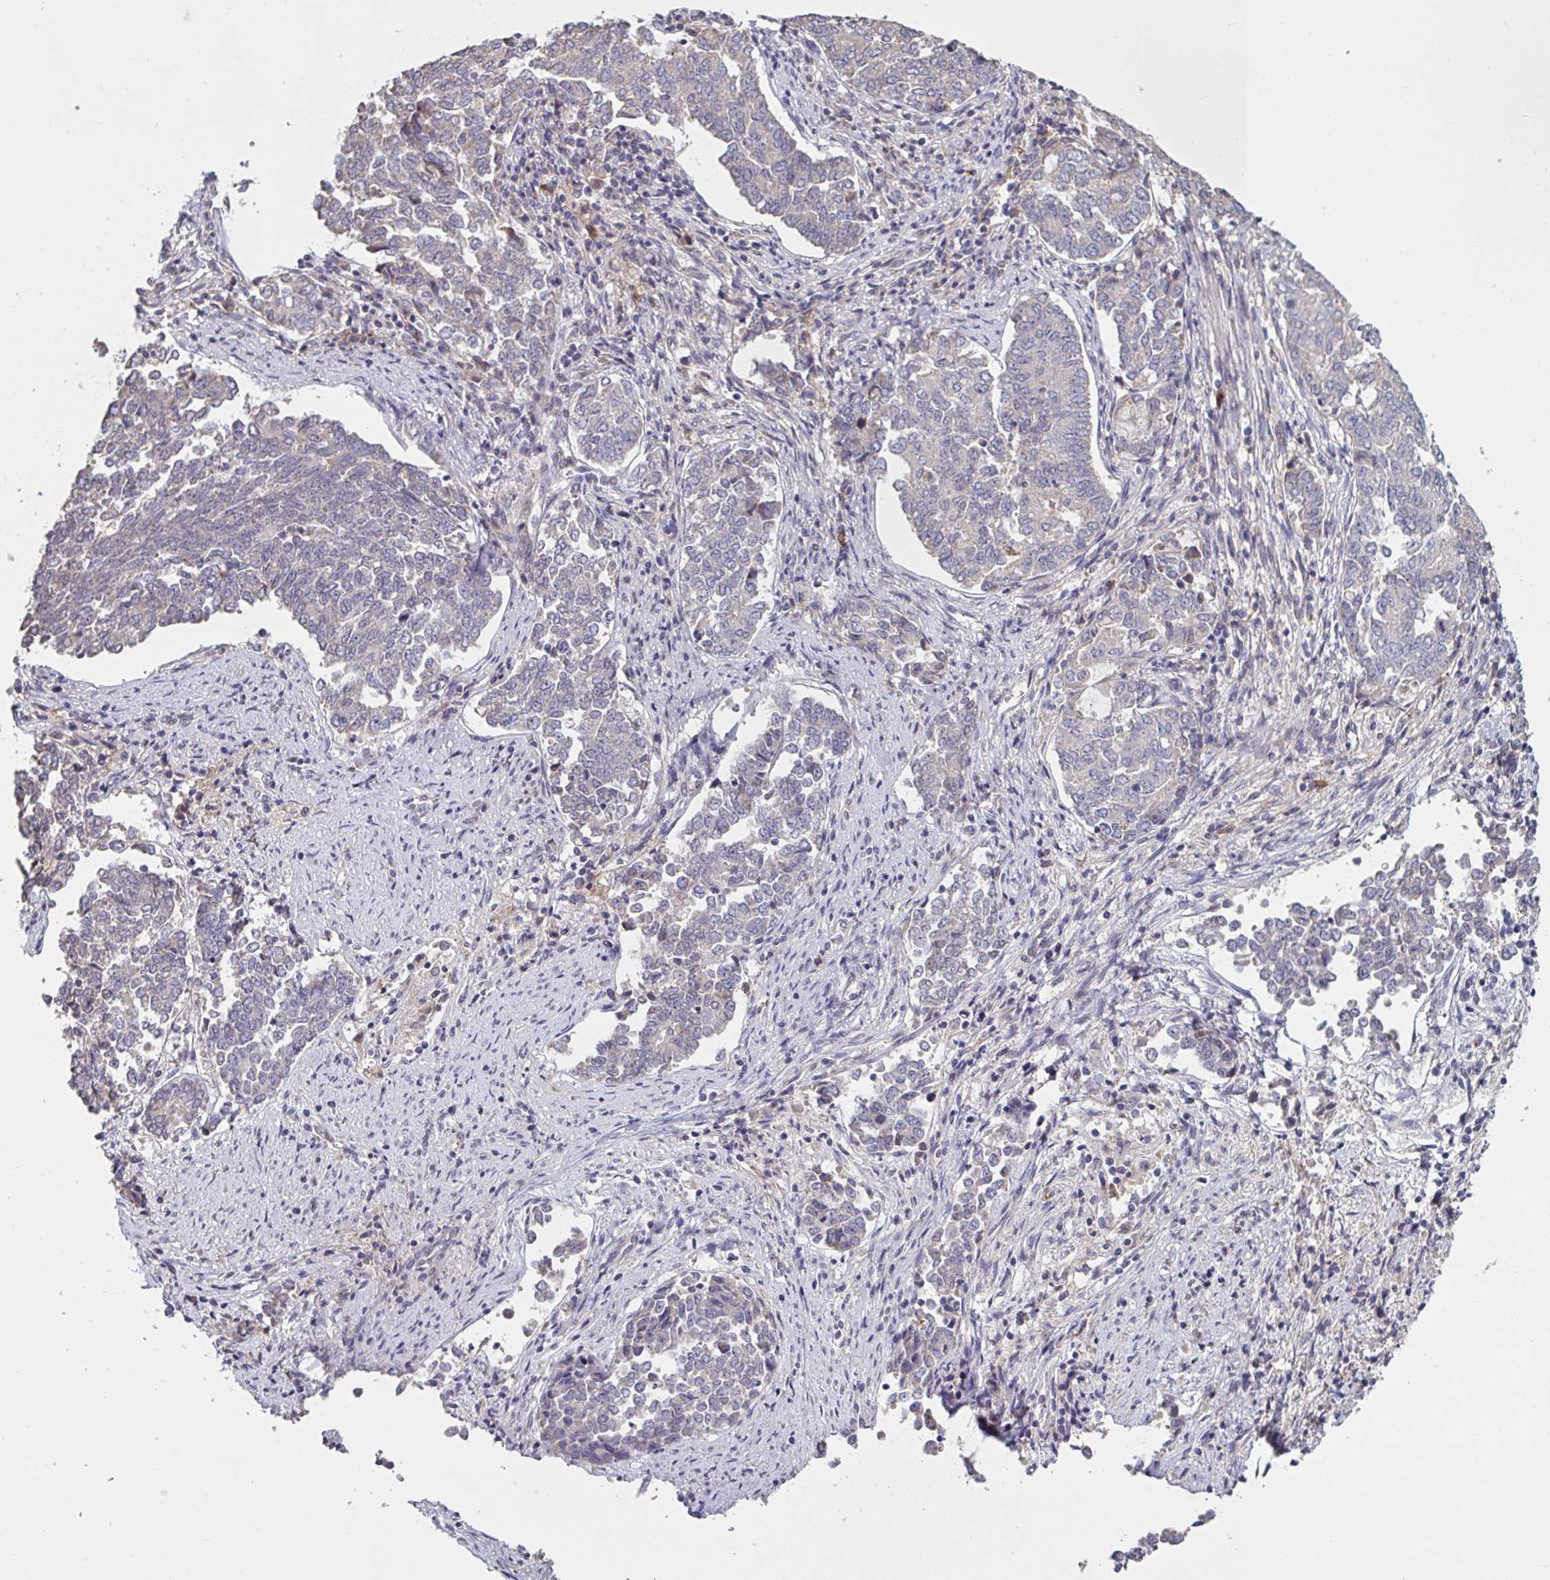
{"staining": {"intensity": "negative", "quantity": "none", "location": "none"}, "tissue": "endometrial cancer", "cell_type": "Tumor cells", "image_type": "cancer", "snomed": [{"axis": "morphology", "description": "Adenocarcinoma, NOS"}, {"axis": "topography", "description": "Endometrium"}], "caption": "Tumor cells show no significant staining in endometrial adenocarcinoma.", "gene": "CD1E", "patient": {"sex": "female", "age": 80}}